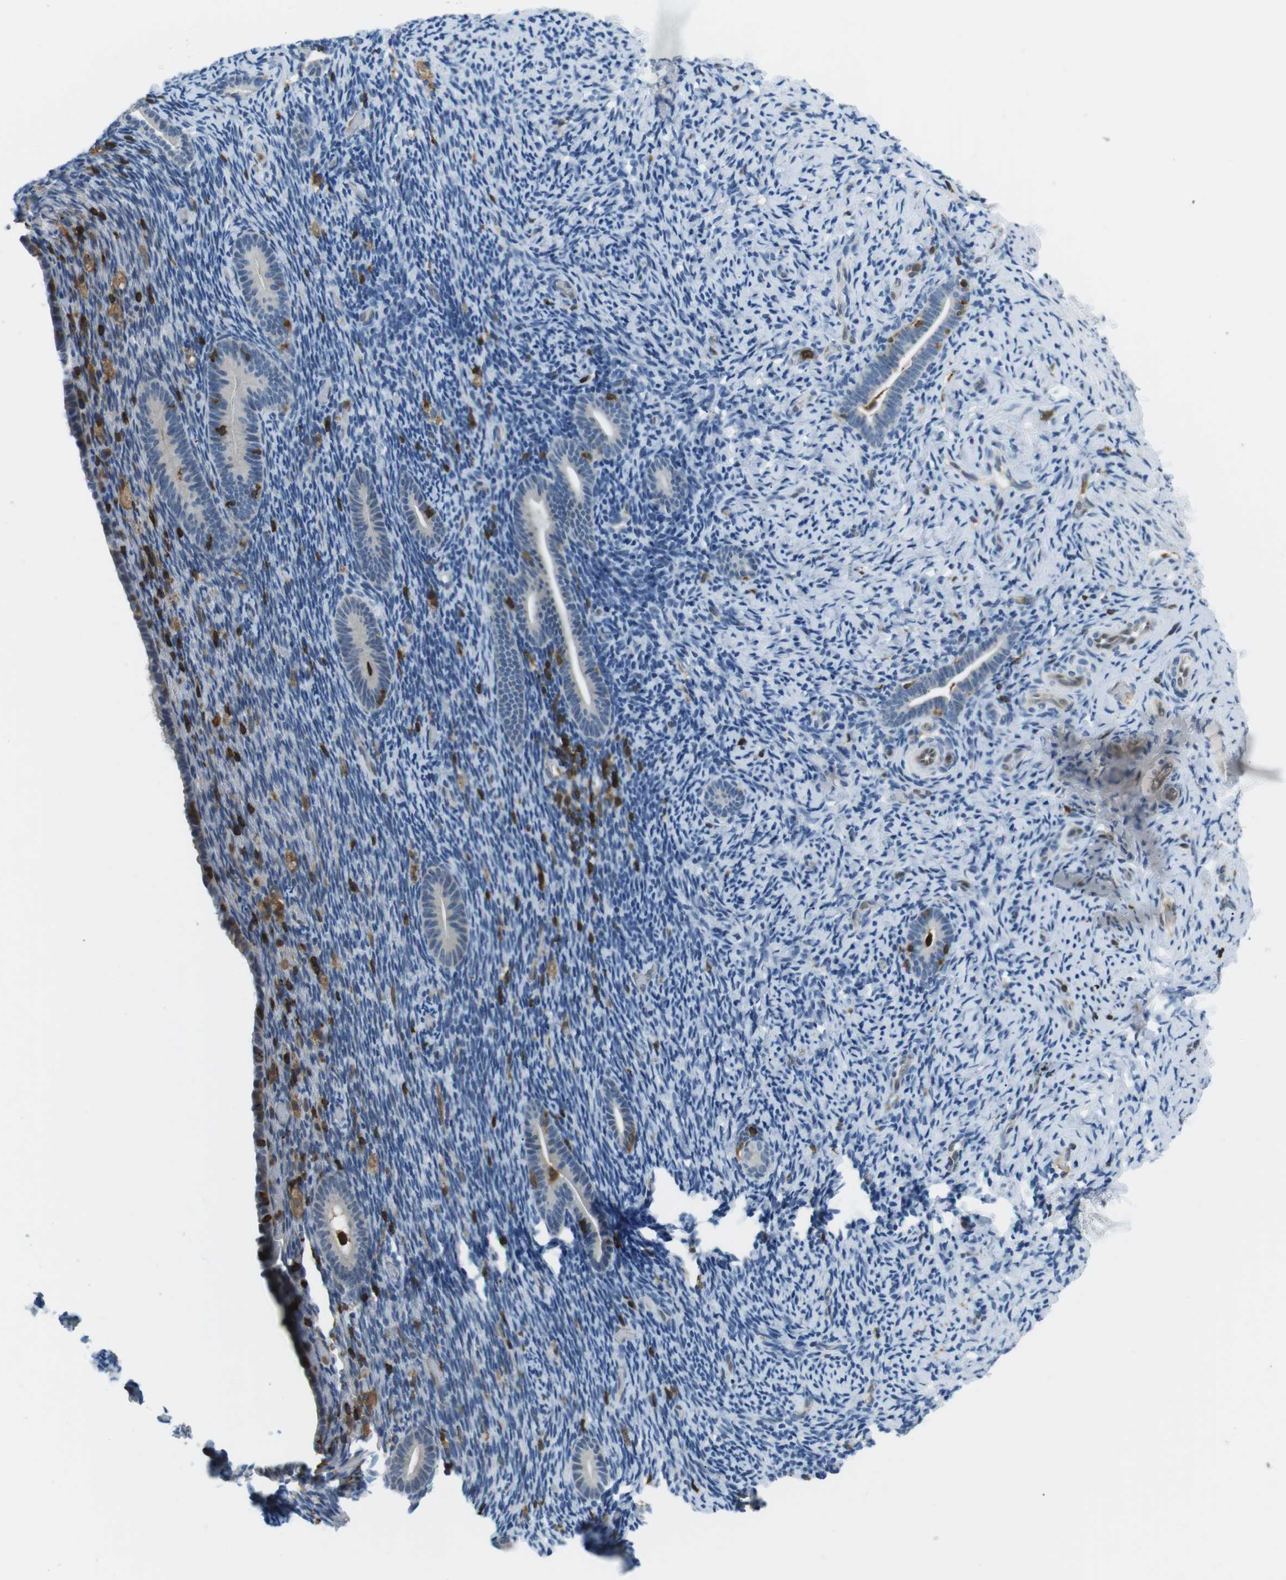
{"staining": {"intensity": "negative", "quantity": "none", "location": "none"}, "tissue": "endometrium", "cell_type": "Cells in endometrial stroma", "image_type": "normal", "snomed": [{"axis": "morphology", "description": "Normal tissue, NOS"}, {"axis": "topography", "description": "Endometrium"}], "caption": "DAB (3,3'-diaminobenzidine) immunohistochemical staining of unremarkable endometrium exhibits no significant positivity in cells in endometrial stroma. (IHC, brightfield microscopy, high magnification).", "gene": "STK10", "patient": {"sex": "female", "age": 51}}